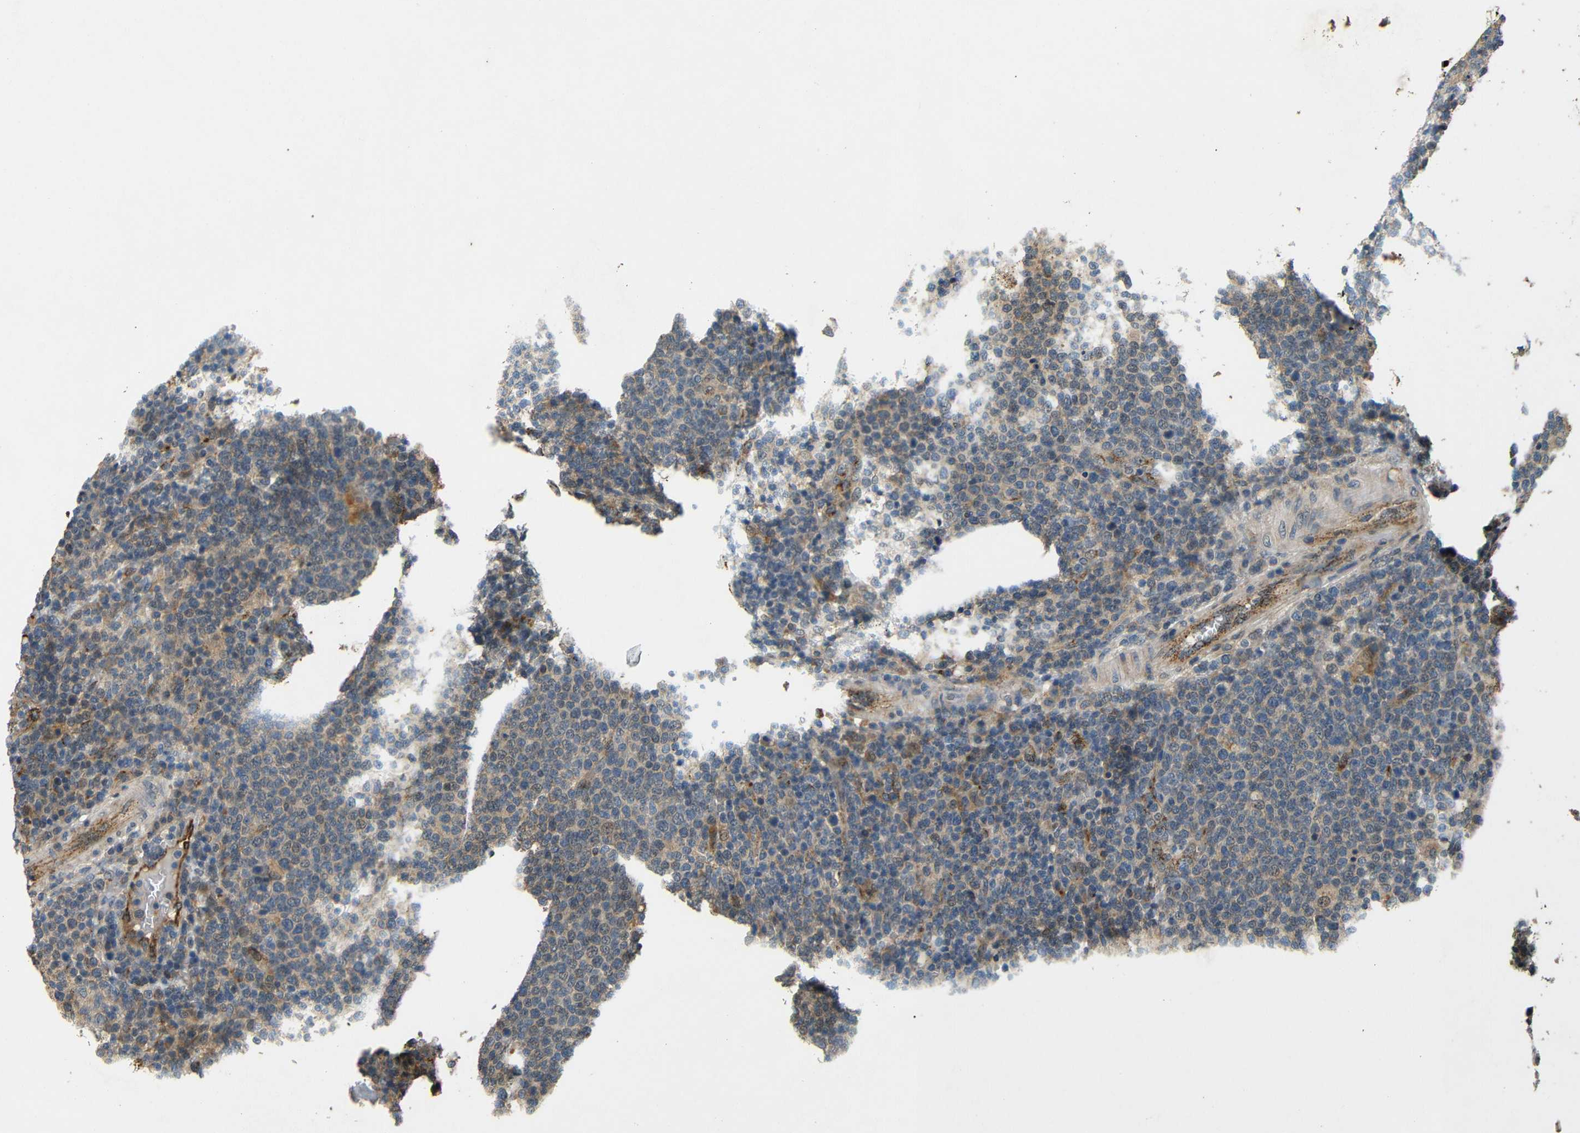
{"staining": {"intensity": "moderate", "quantity": "<25%", "location": "cytoplasmic/membranous"}, "tissue": "lymphoma", "cell_type": "Tumor cells", "image_type": "cancer", "snomed": [{"axis": "morphology", "description": "Malignant lymphoma, non-Hodgkin's type, High grade"}, {"axis": "topography", "description": "Lymph node"}], "caption": "Immunohistochemical staining of malignant lymphoma, non-Hodgkin's type (high-grade) demonstrates low levels of moderate cytoplasmic/membranous expression in approximately <25% of tumor cells.", "gene": "ATP7A", "patient": {"sex": "male", "age": 61}}